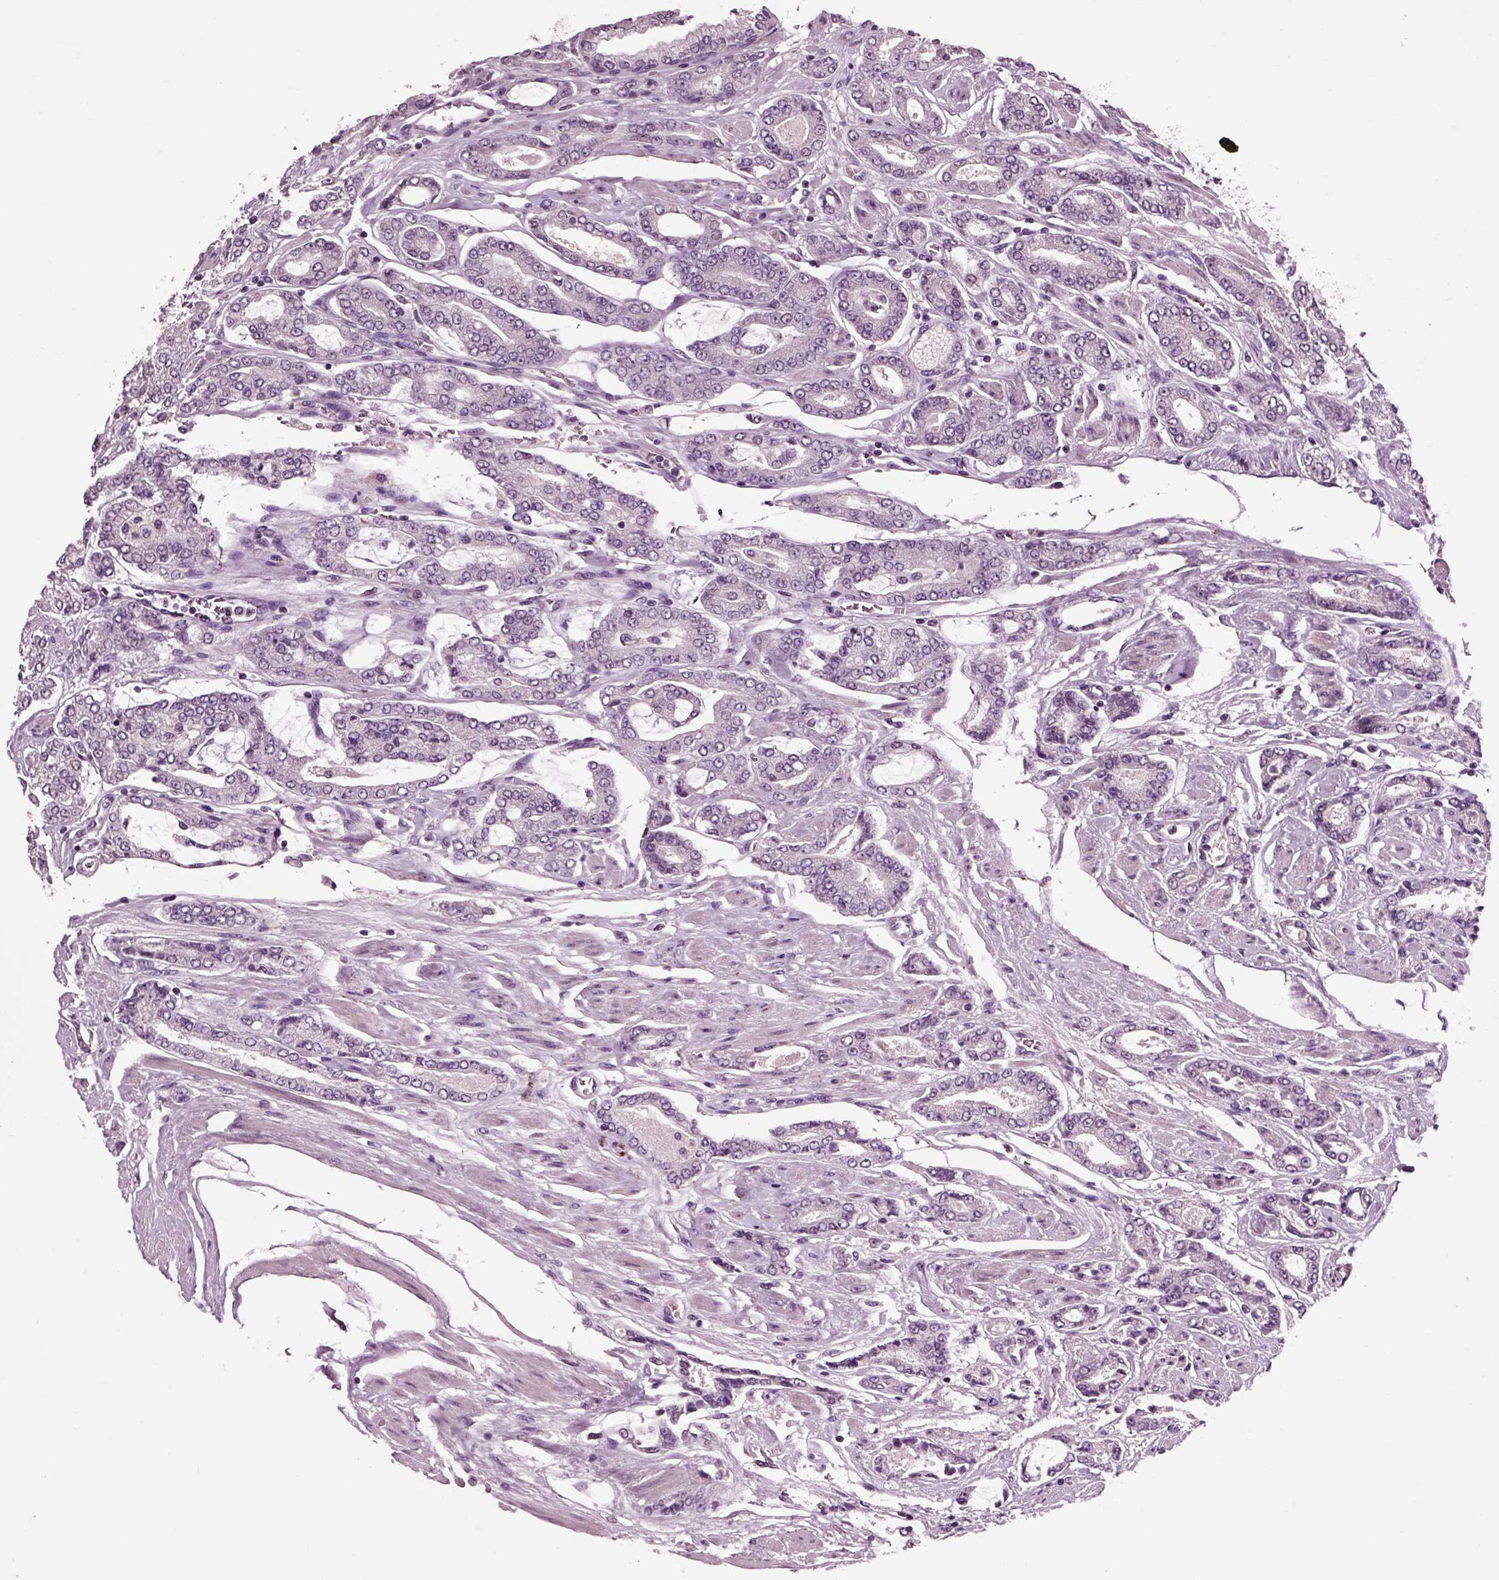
{"staining": {"intensity": "negative", "quantity": "none", "location": "none"}, "tissue": "prostate cancer", "cell_type": "Tumor cells", "image_type": "cancer", "snomed": [{"axis": "morphology", "description": "Adenocarcinoma, NOS"}, {"axis": "topography", "description": "Prostate"}], "caption": "Immunohistochemistry (IHC) of prostate cancer demonstrates no positivity in tumor cells.", "gene": "CHGB", "patient": {"sex": "male", "age": 64}}